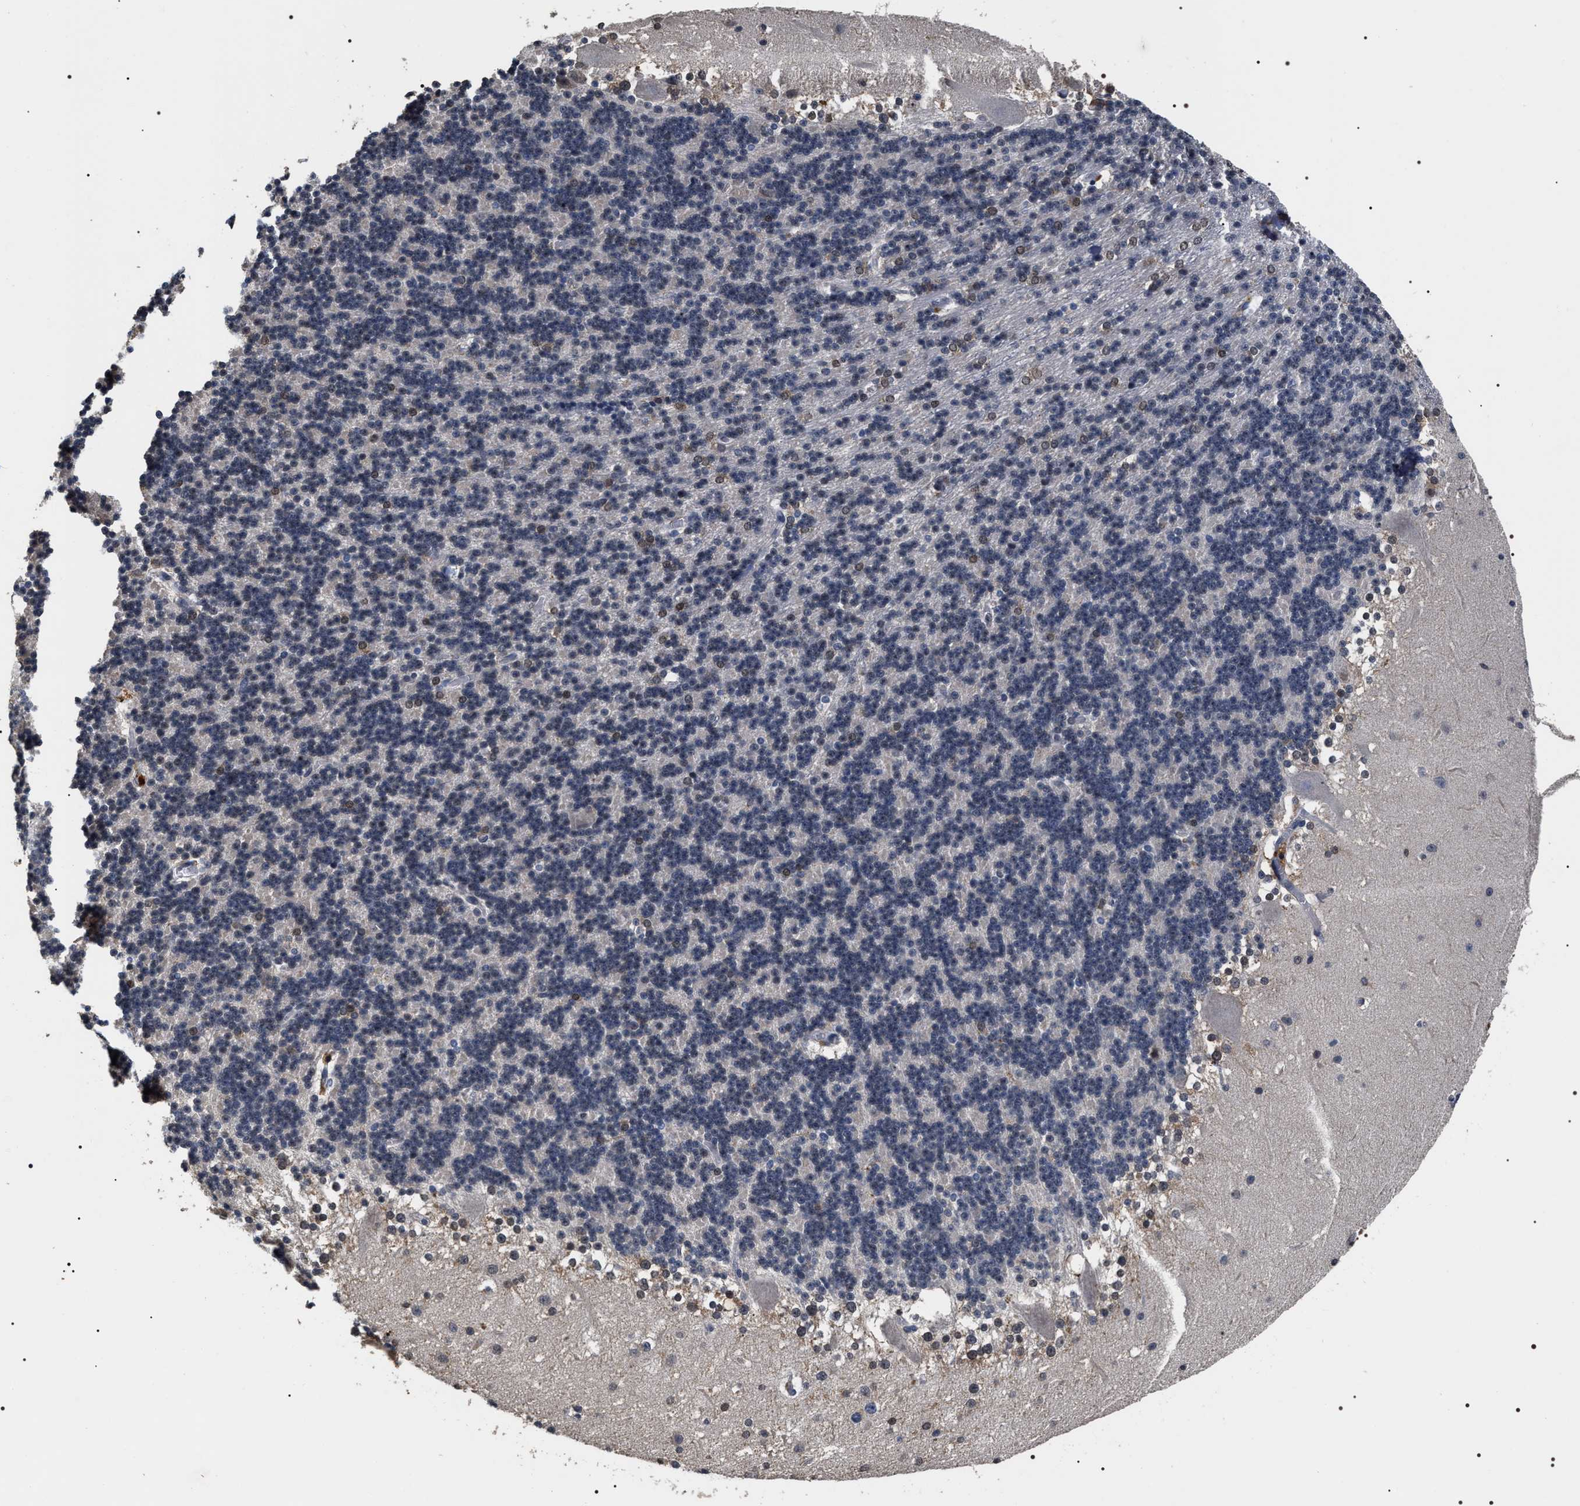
{"staining": {"intensity": "weak", "quantity": "<25%", "location": "nuclear"}, "tissue": "cerebellum", "cell_type": "Cells in granular layer", "image_type": "normal", "snomed": [{"axis": "morphology", "description": "Normal tissue, NOS"}, {"axis": "topography", "description": "Cerebellum"}], "caption": "An immunohistochemistry (IHC) photomicrograph of normal cerebellum is shown. There is no staining in cells in granular layer of cerebellum. Brightfield microscopy of IHC stained with DAB (brown) and hematoxylin (blue), captured at high magnification.", "gene": "UPF3A", "patient": {"sex": "female", "age": 19}}